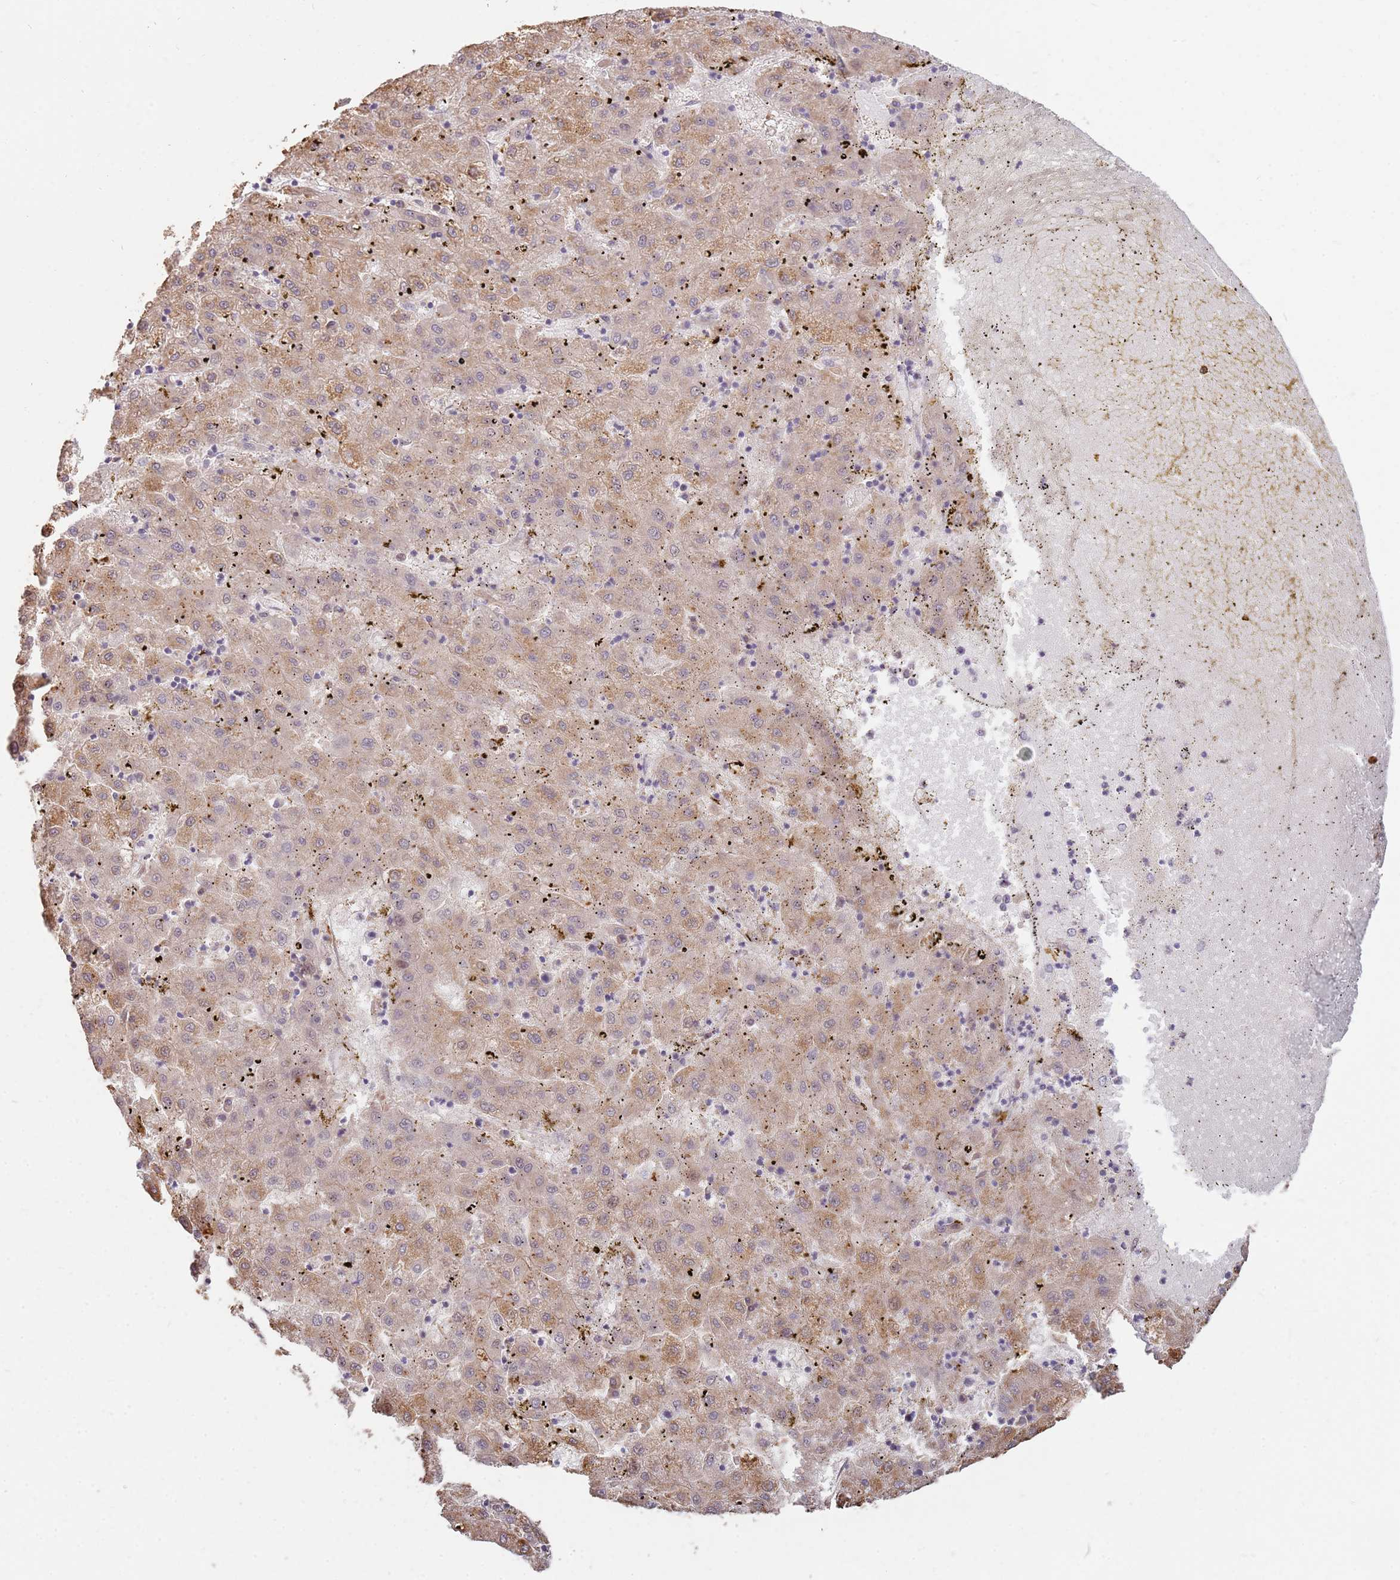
{"staining": {"intensity": "weak", "quantity": "25%-75%", "location": "cytoplasmic/membranous"}, "tissue": "liver cancer", "cell_type": "Tumor cells", "image_type": "cancer", "snomed": [{"axis": "morphology", "description": "Carcinoma, Hepatocellular, NOS"}, {"axis": "topography", "description": "Liver"}], "caption": "Immunohistochemical staining of human liver cancer (hepatocellular carcinoma) exhibits low levels of weak cytoplasmic/membranous positivity in about 25%-75% of tumor cells. Using DAB (brown) and hematoxylin (blue) stains, captured at high magnification using brightfield microscopy.", "gene": "MPEG1", "patient": {"sex": "male", "age": 72}}